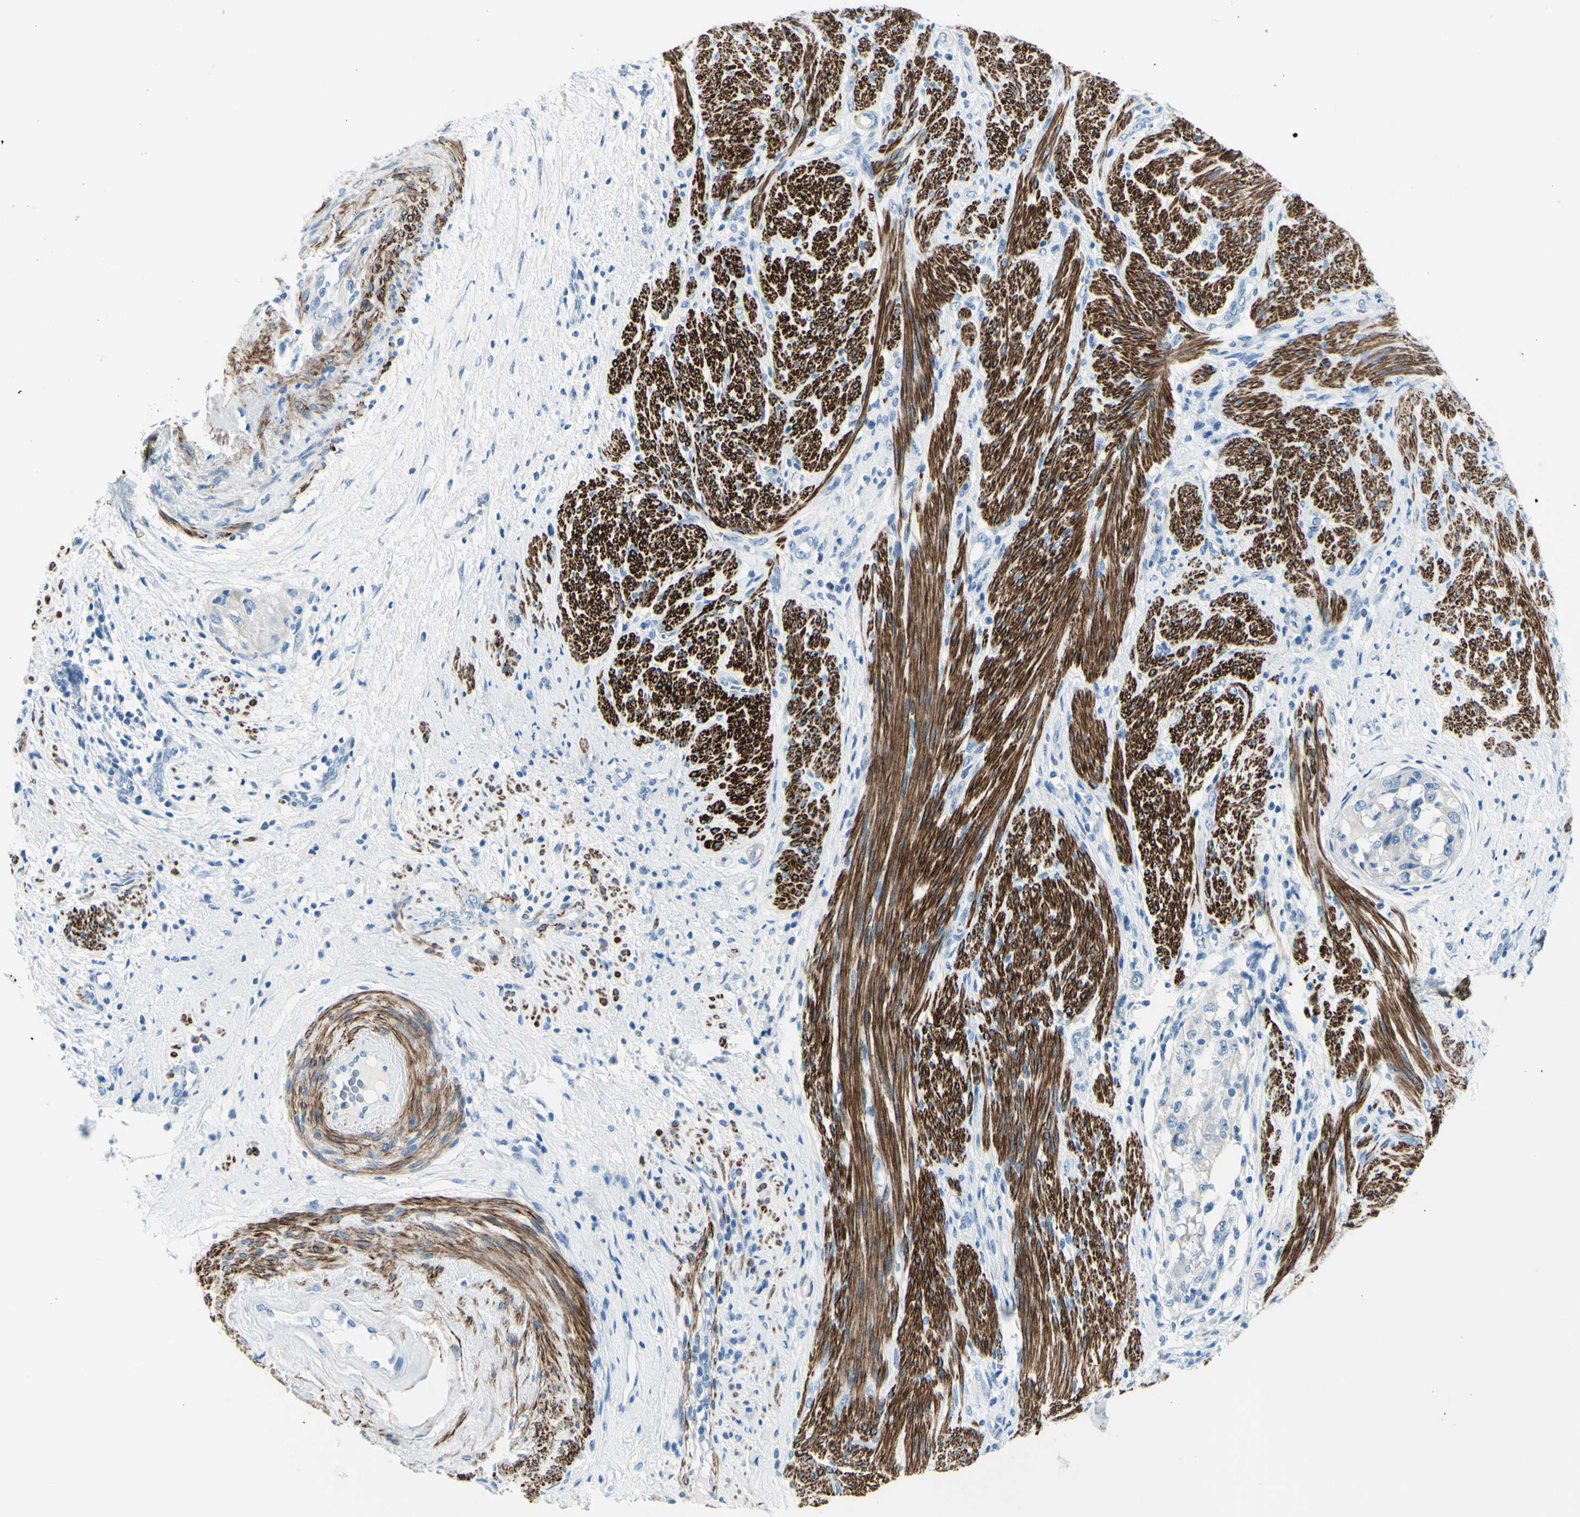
{"staining": {"intensity": "negative", "quantity": "none", "location": "none"}, "tissue": "endometrial cancer", "cell_type": "Tumor cells", "image_type": "cancer", "snomed": [{"axis": "morphology", "description": "Adenocarcinoma, NOS"}, {"axis": "topography", "description": "Endometrium"}], "caption": "A histopathology image of human endometrial adenocarcinoma is negative for staining in tumor cells. Brightfield microscopy of immunohistochemistry (IHC) stained with DAB (brown) and hematoxylin (blue), captured at high magnification.", "gene": "CDH15", "patient": {"sex": "female", "age": 85}}